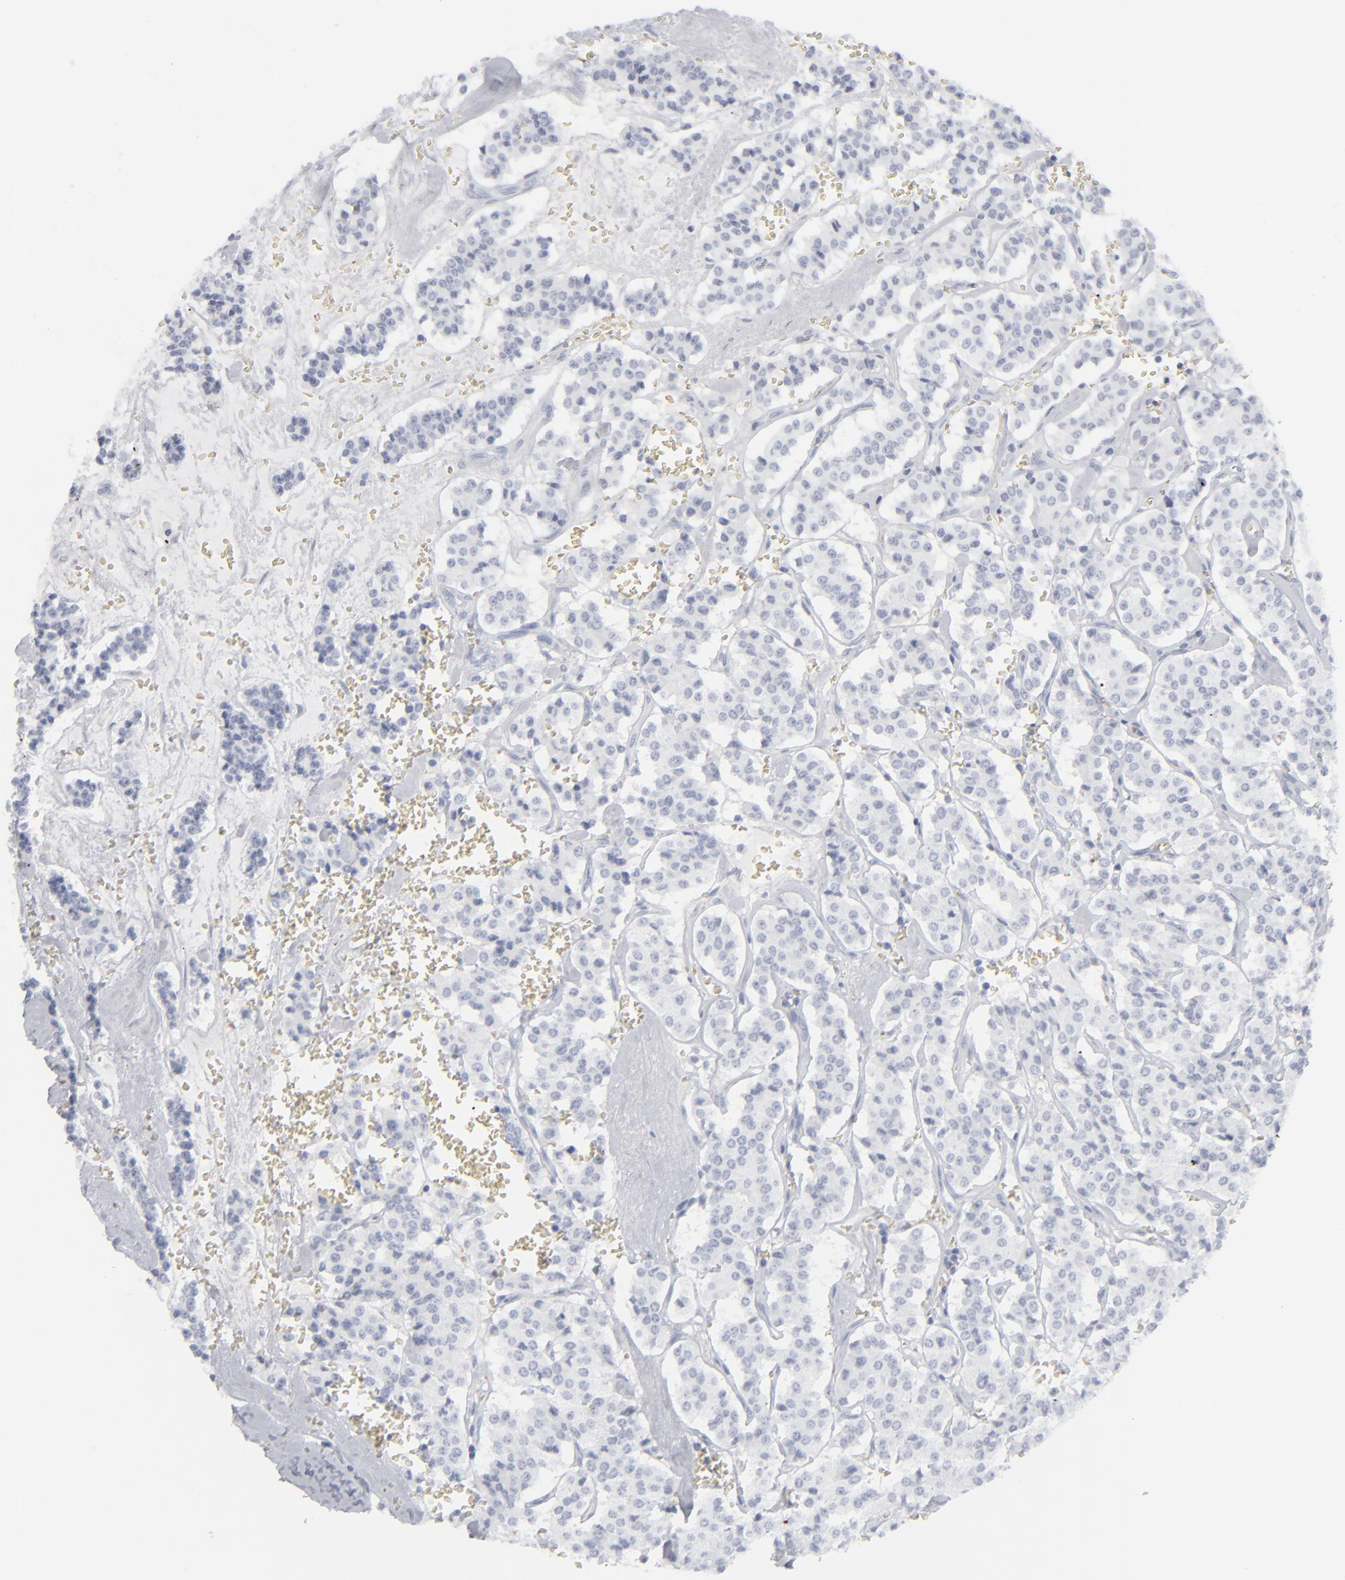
{"staining": {"intensity": "negative", "quantity": "none", "location": "none"}, "tissue": "carcinoid", "cell_type": "Tumor cells", "image_type": "cancer", "snomed": [{"axis": "morphology", "description": "Carcinoid, malignant, NOS"}, {"axis": "topography", "description": "Bronchus"}], "caption": "DAB immunohistochemical staining of human carcinoid displays no significant staining in tumor cells.", "gene": "MSLN", "patient": {"sex": "male", "age": 55}}